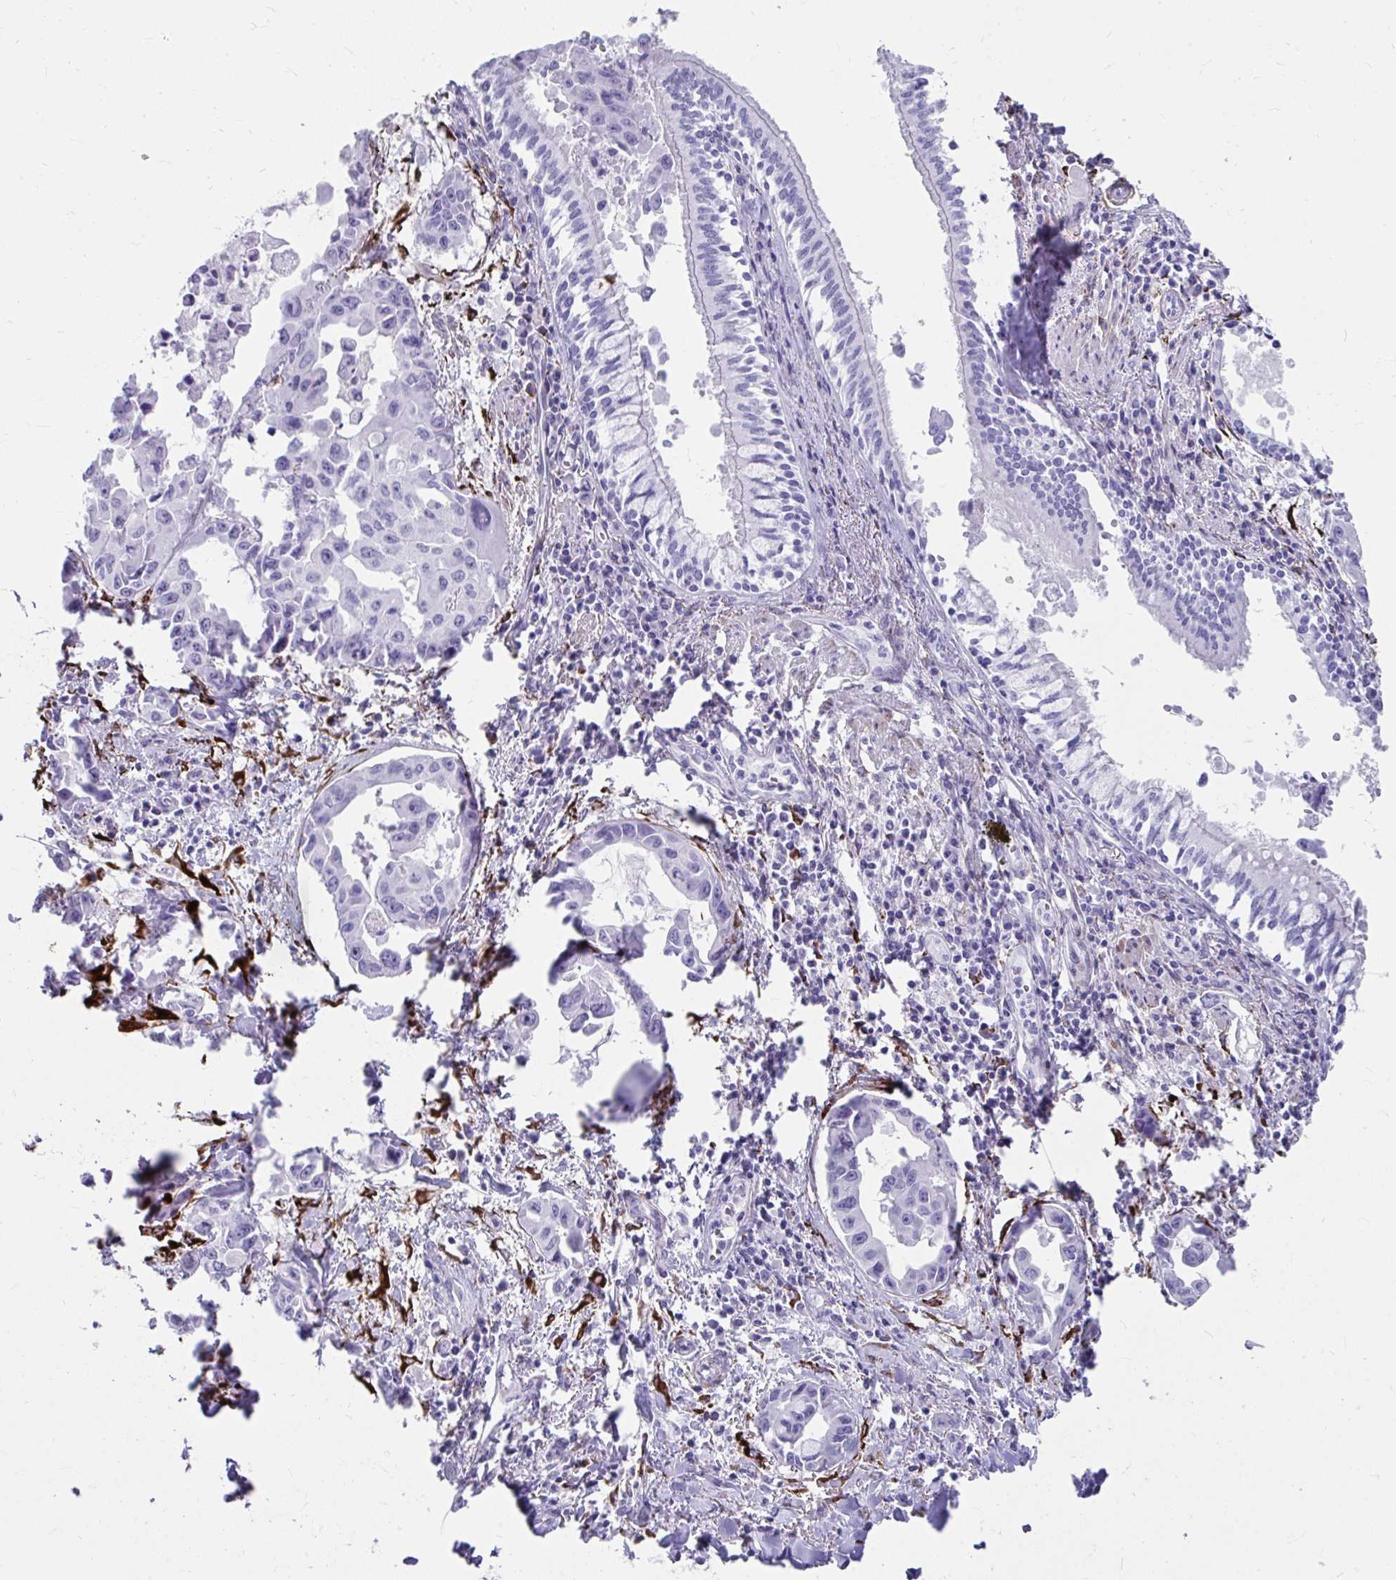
{"staining": {"intensity": "negative", "quantity": "none", "location": "none"}, "tissue": "lung cancer", "cell_type": "Tumor cells", "image_type": "cancer", "snomed": [{"axis": "morphology", "description": "Adenocarcinoma, NOS"}, {"axis": "topography", "description": "Lung"}], "caption": "This is an immunohistochemistry (IHC) histopathology image of human lung cancer. There is no expression in tumor cells.", "gene": "GRXCR2", "patient": {"sex": "male", "age": 64}}